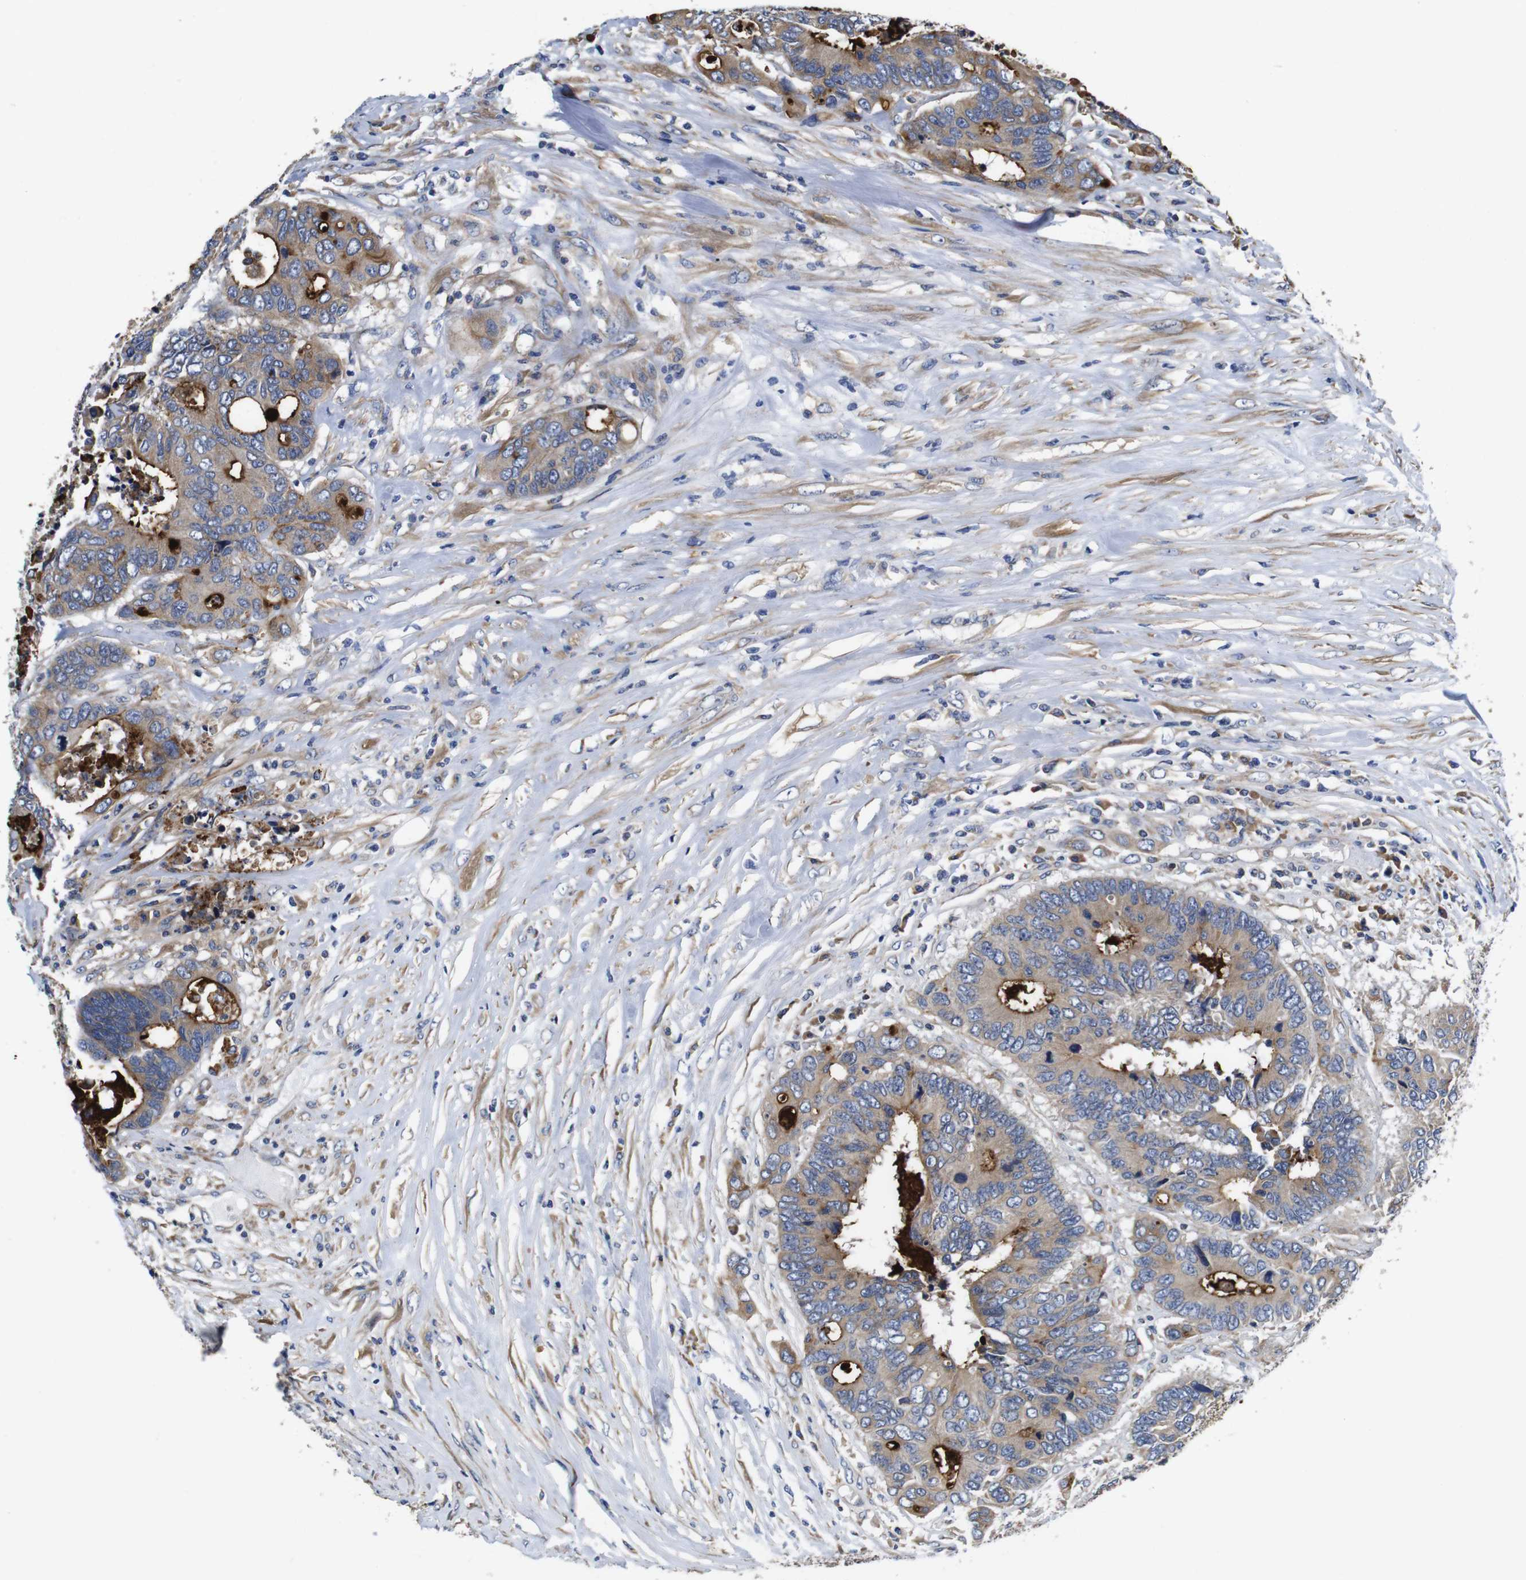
{"staining": {"intensity": "moderate", "quantity": ">75%", "location": "cytoplasmic/membranous"}, "tissue": "colorectal cancer", "cell_type": "Tumor cells", "image_type": "cancer", "snomed": [{"axis": "morphology", "description": "Adenocarcinoma, NOS"}, {"axis": "topography", "description": "Rectum"}], "caption": "High-power microscopy captured an immunohistochemistry (IHC) photomicrograph of colorectal cancer (adenocarcinoma), revealing moderate cytoplasmic/membranous staining in about >75% of tumor cells.", "gene": "MARCHF7", "patient": {"sex": "male", "age": 55}}